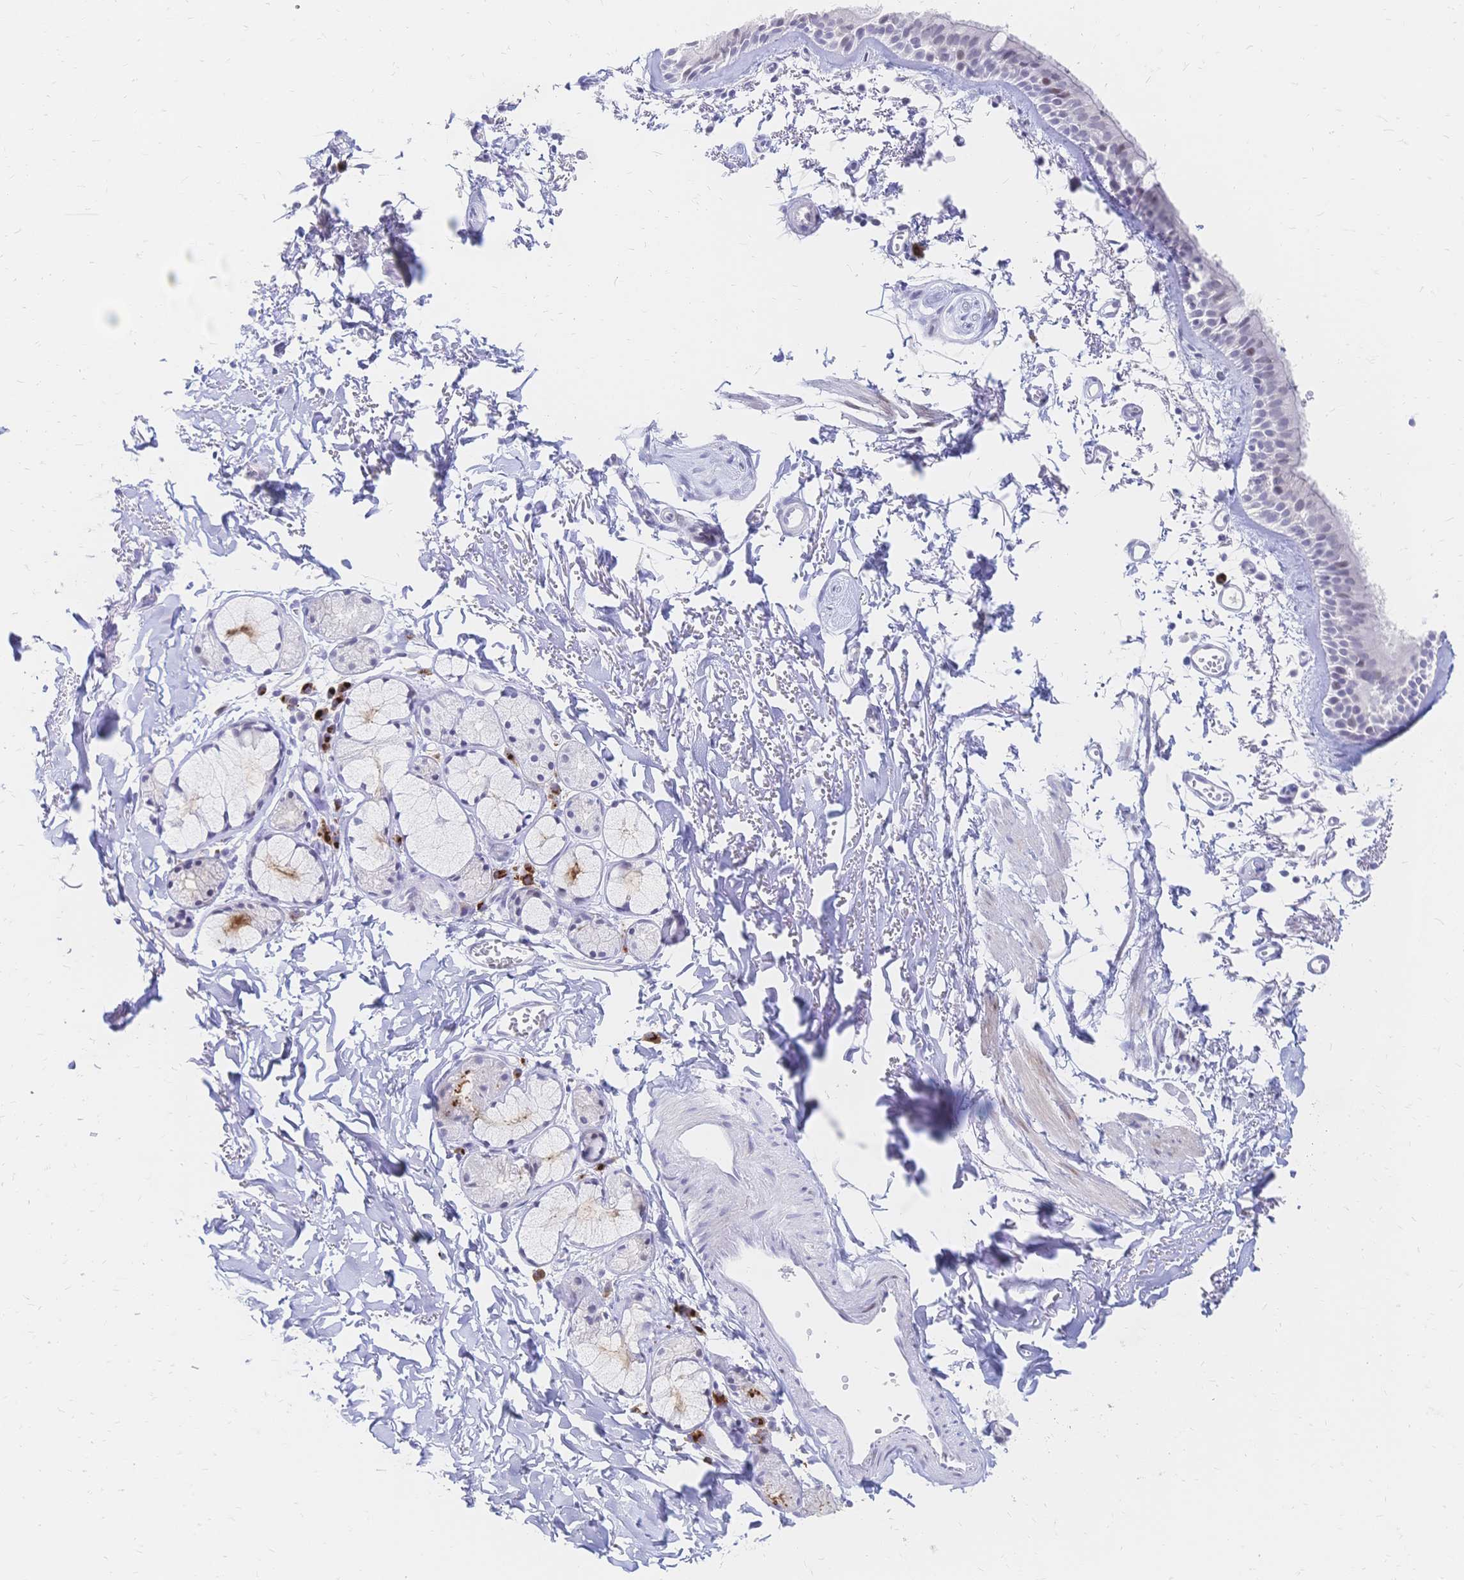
{"staining": {"intensity": "negative", "quantity": "none", "location": "none"}, "tissue": "bronchus", "cell_type": "Respiratory epithelial cells", "image_type": "normal", "snomed": [{"axis": "morphology", "description": "Normal tissue, NOS"}, {"axis": "topography", "description": "Cartilage tissue"}, {"axis": "topography", "description": "Bronchus"}, {"axis": "topography", "description": "Peripheral nerve tissue"}], "caption": "This is an immunohistochemistry histopathology image of unremarkable bronchus. There is no expression in respiratory epithelial cells.", "gene": "PSORS1C2", "patient": {"sex": "female", "age": 59}}